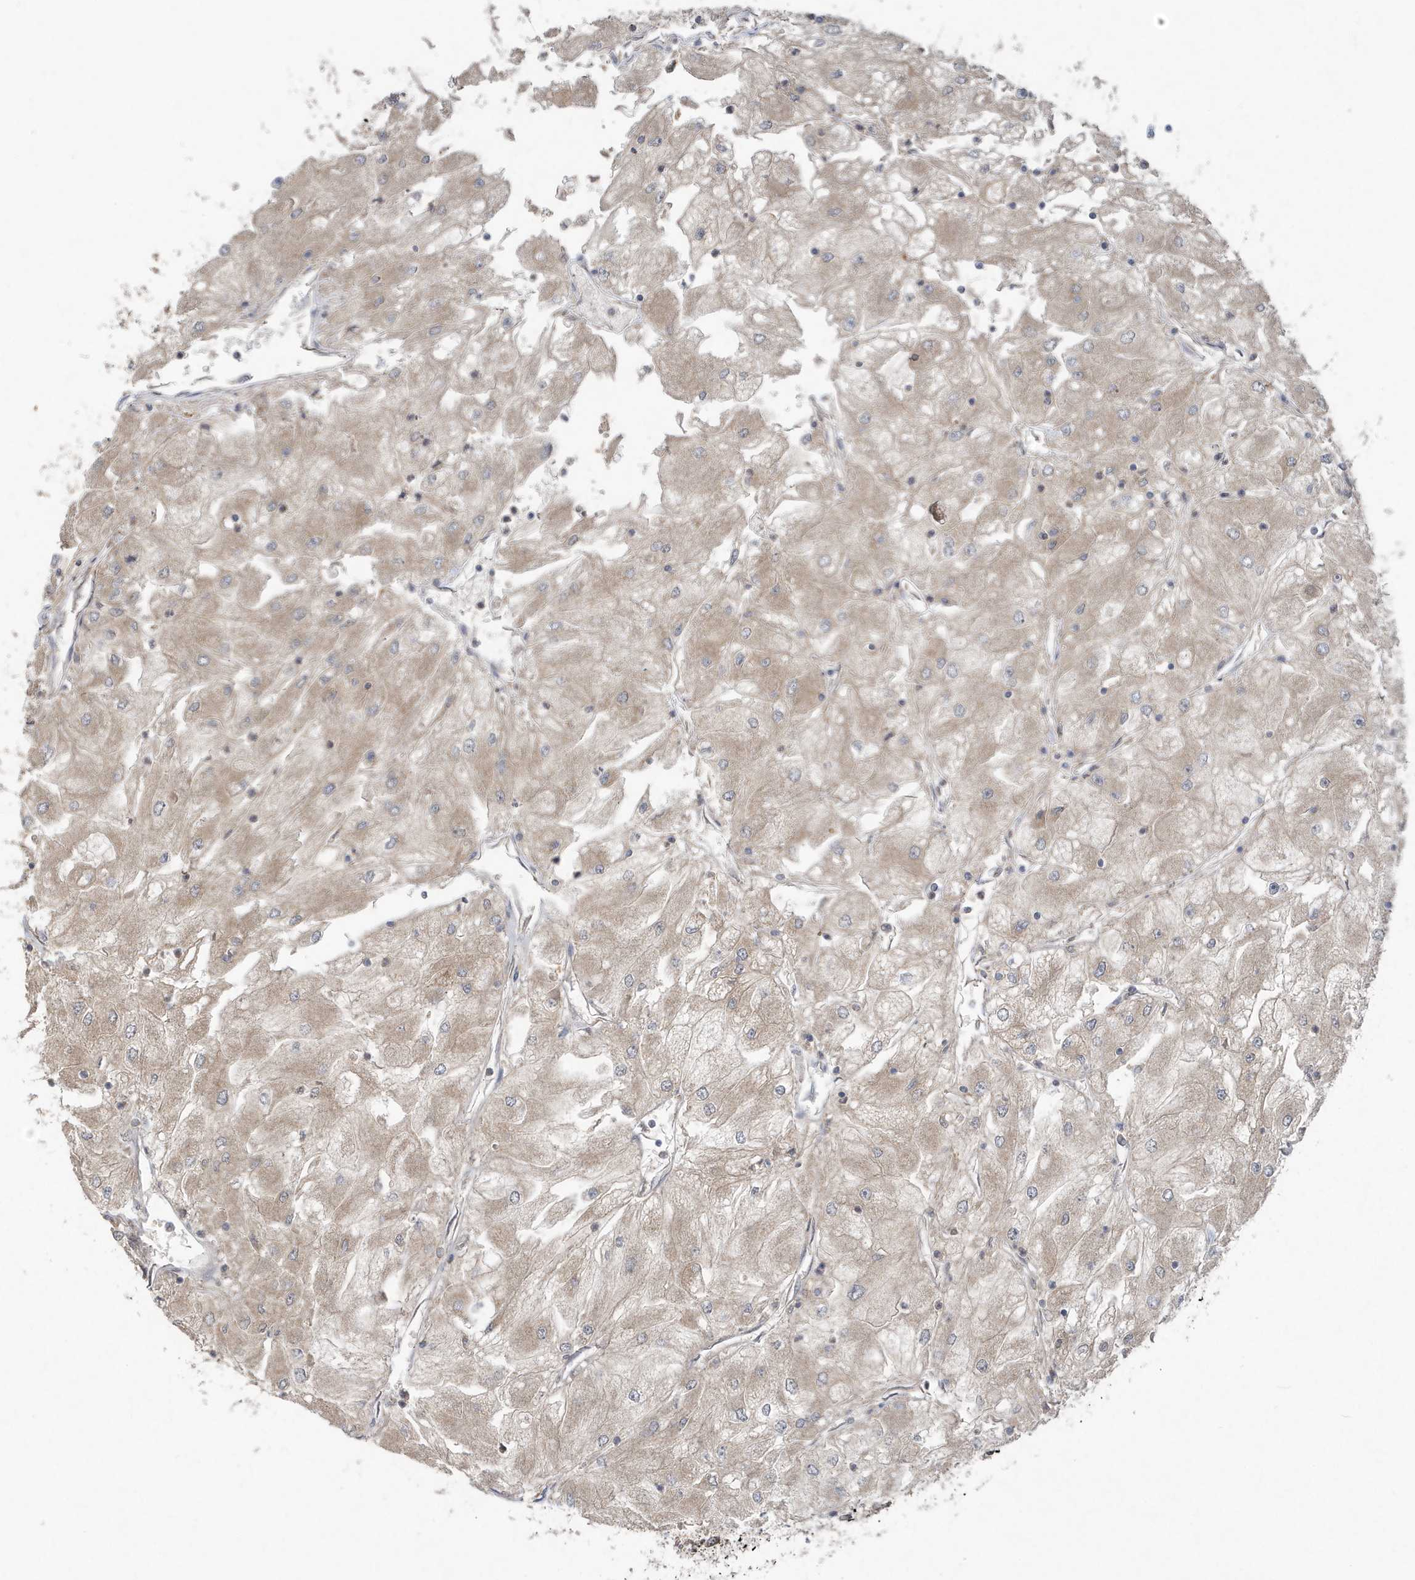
{"staining": {"intensity": "weak", "quantity": ">75%", "location": "cytoplasmic/membranous"}, "tissue": "renal cancer", "cell_type": "Tumor cells", "image_type": "cancer", "snomed": [{"axis": "morphology", "description": "Adenocarcinoma, NOS"}, {"axis": "topography", "description": "Kidney"}], "caption": "Weak cytoplasmic/membranous protein positivity is seen in about >75% of tumor cells in renal adenocarcinoma.", "gene": "C1RL", "patient": {"sex": "male", "age": 80}}